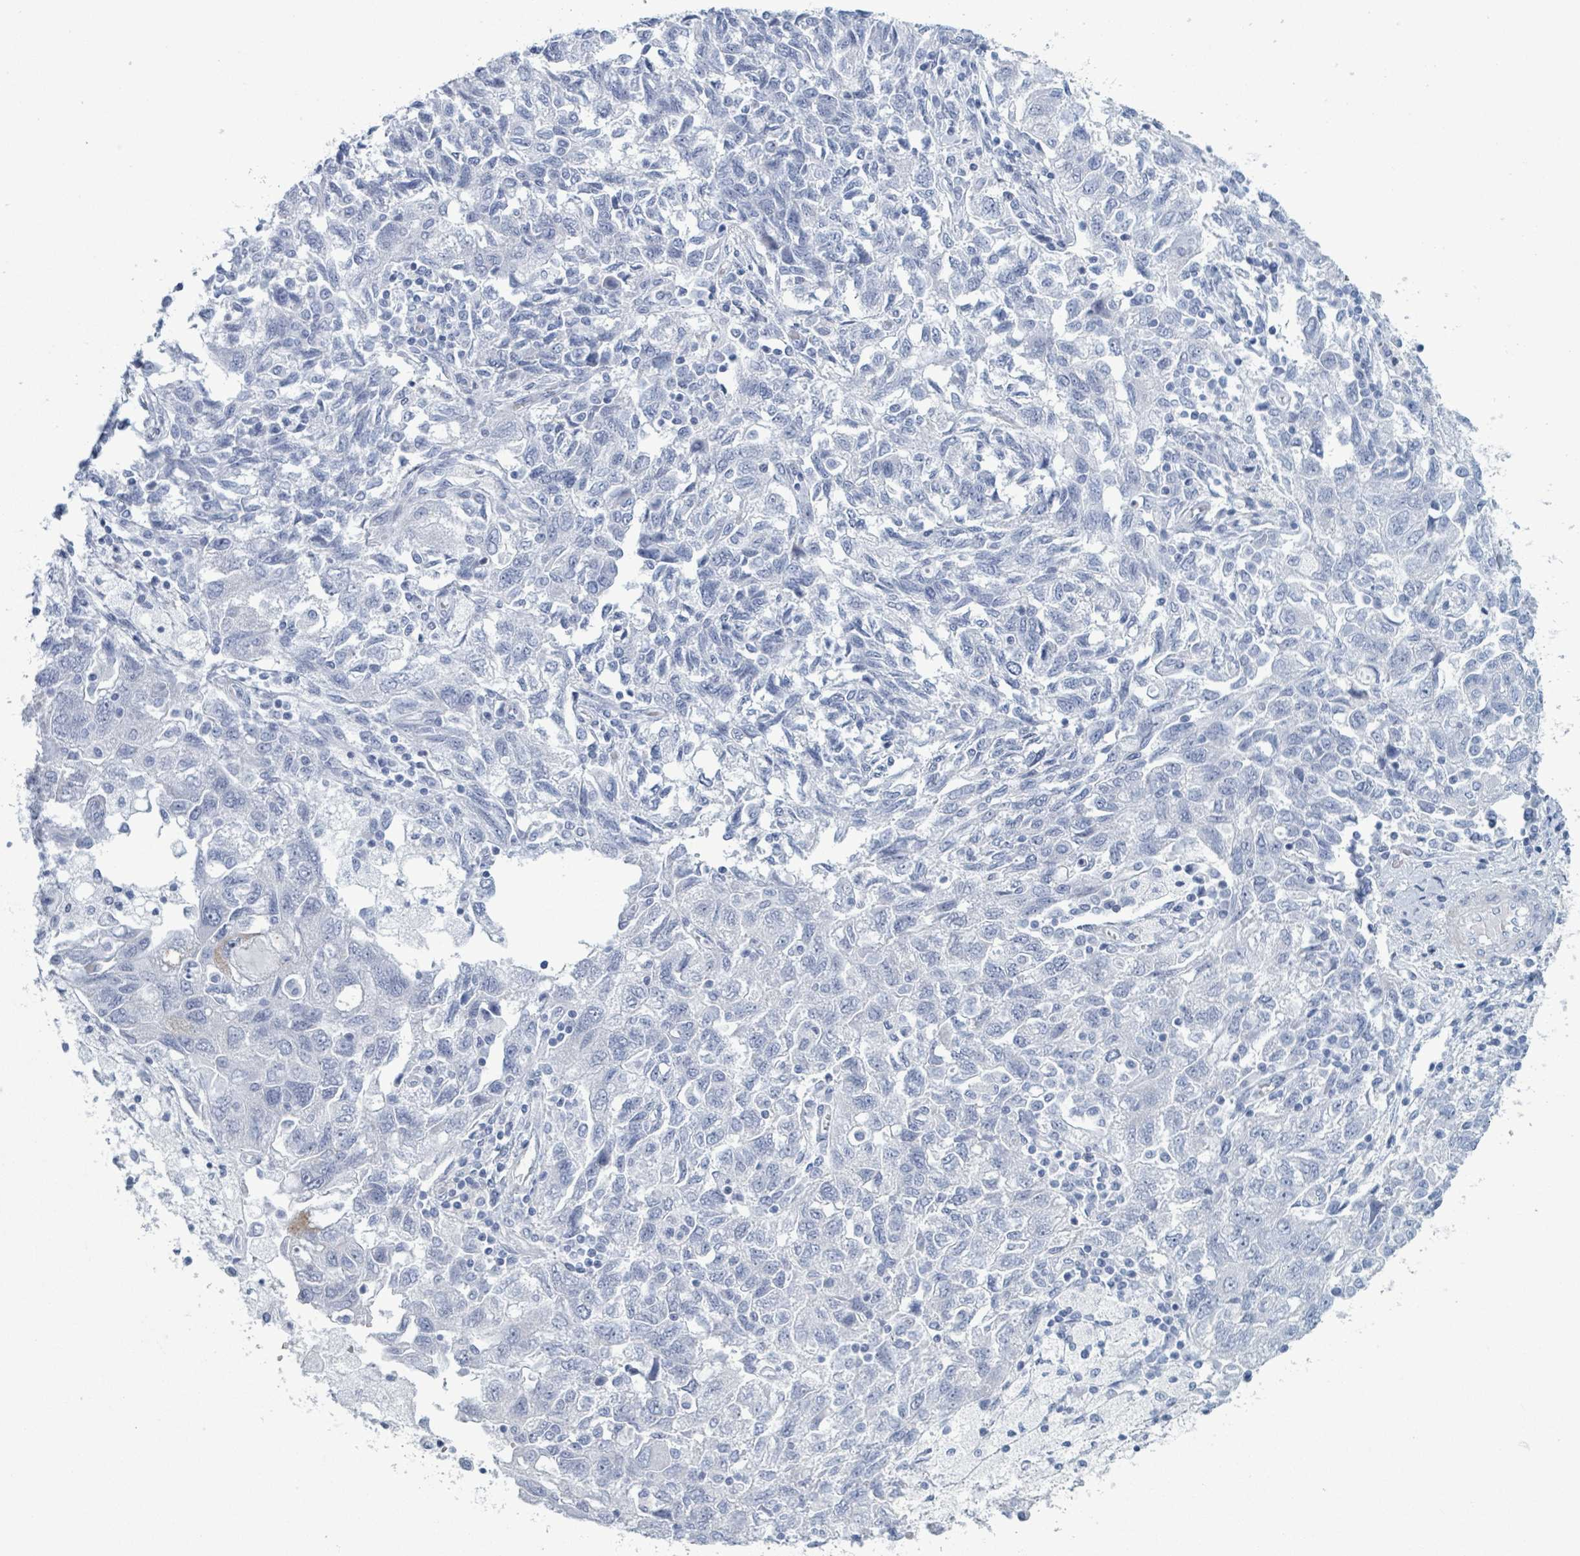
{"staining": {"intensity": "negative", "quantity": "none", "location": "none"}, "tissue": "ovarian cancer", "cell_type": "Tumor cells", "image_type": "cancer", "snomed": [{"axis": "morphology", "description": "Carcinoma, NOS"}, {"axis": "morphology", "description": "Cystadenocarcinoma, serous, NOS"}, {"axis": "topography", "description": "Ovary"}], "caption": "An immunohistochemistry image of ovarian cancer (serous cystadenocarcinoma) is shown. There is no staining in tumor cells of ovarian cancer (serous cystadenocarcinoma). (DAB immunohistochemistry (IHC) visualized using brightfield microscopy, high magnification).", "gene": "ZNF771", "patient": {"sex": "female", "age": 69}}